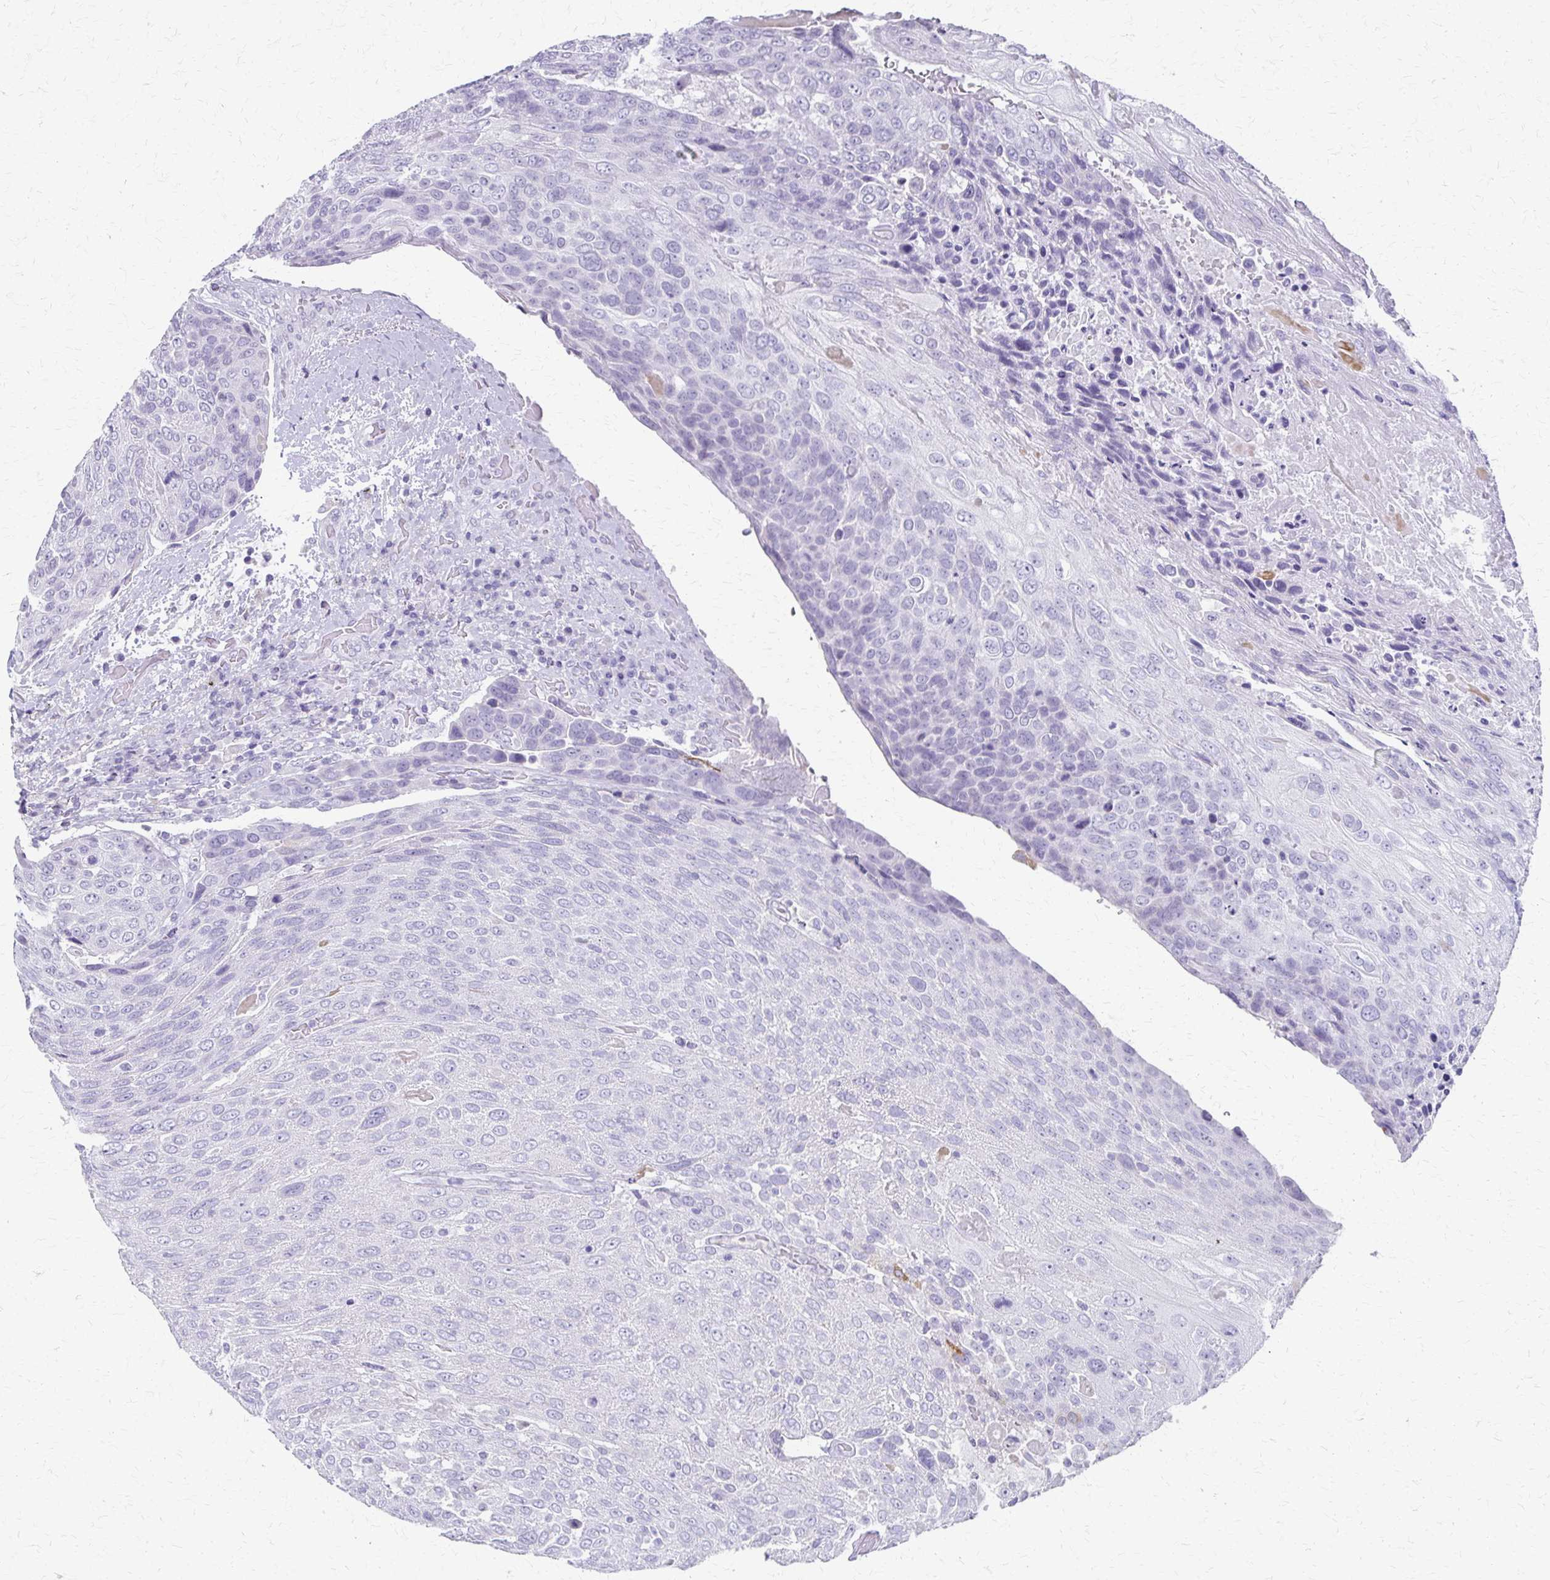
{"staining": {"intensity": "negative", "quantity": "none", "location": "none"}, "tissue": "urothelial cancer", "cell_type": "Tumor cells", "image_type": "cancer", "snomed": [{"axis": "morphology", "description": "Urothelial carcinoma, High grade"}, {"axis": "topography", "description": "Urinary bladder"}], "caption": "Photomicrograph shows no significant protein expression in tumor cells of urothelial carcinoma (high-grade).", "gene": "CYB5A", "patient": {"sex": "female", "age": 70}}